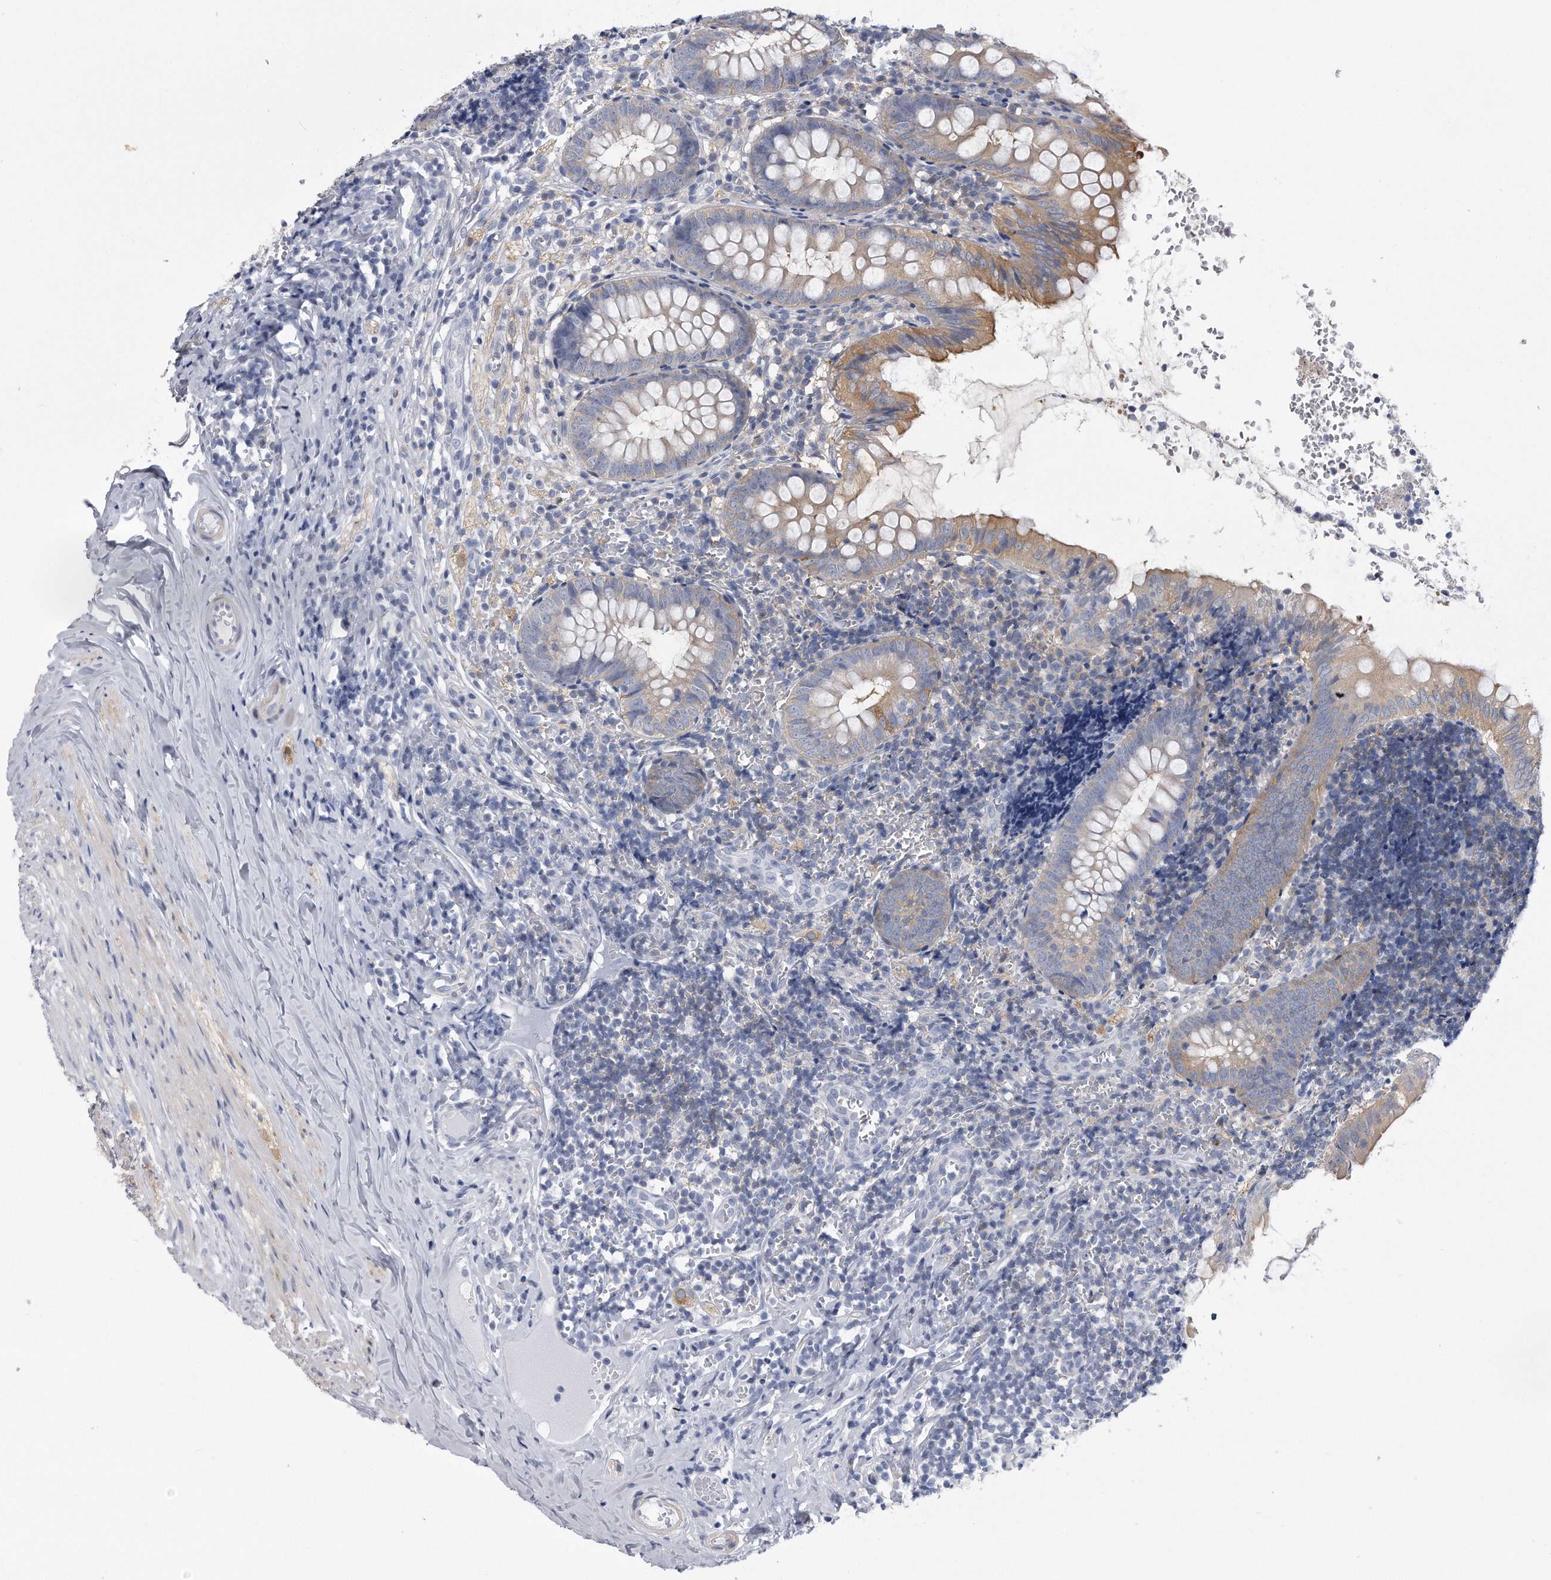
{"staining": {"intensity": "moderate", "quantity": "25%-75%", "location": "cytoplasmic/membranous"}, "tissue": "appendix", "cell_type": "Glandular cells", "image_type": "normal", "snomed": [{"axis": "morphology", "description": "Normal tissue, NOS"}, {"axis": "topography", "description": "Appendix"}], "caption": "The histopathology image displays staining of normal appendix, revealing moderate cytoplasmic/membranous protein positivity (brown color) within glandular cells. The protein of interest is shown in brown color, while the nuclei are stained blue.", "gene": "PYGB", "patient": {"sex": "male", "age": 8}}